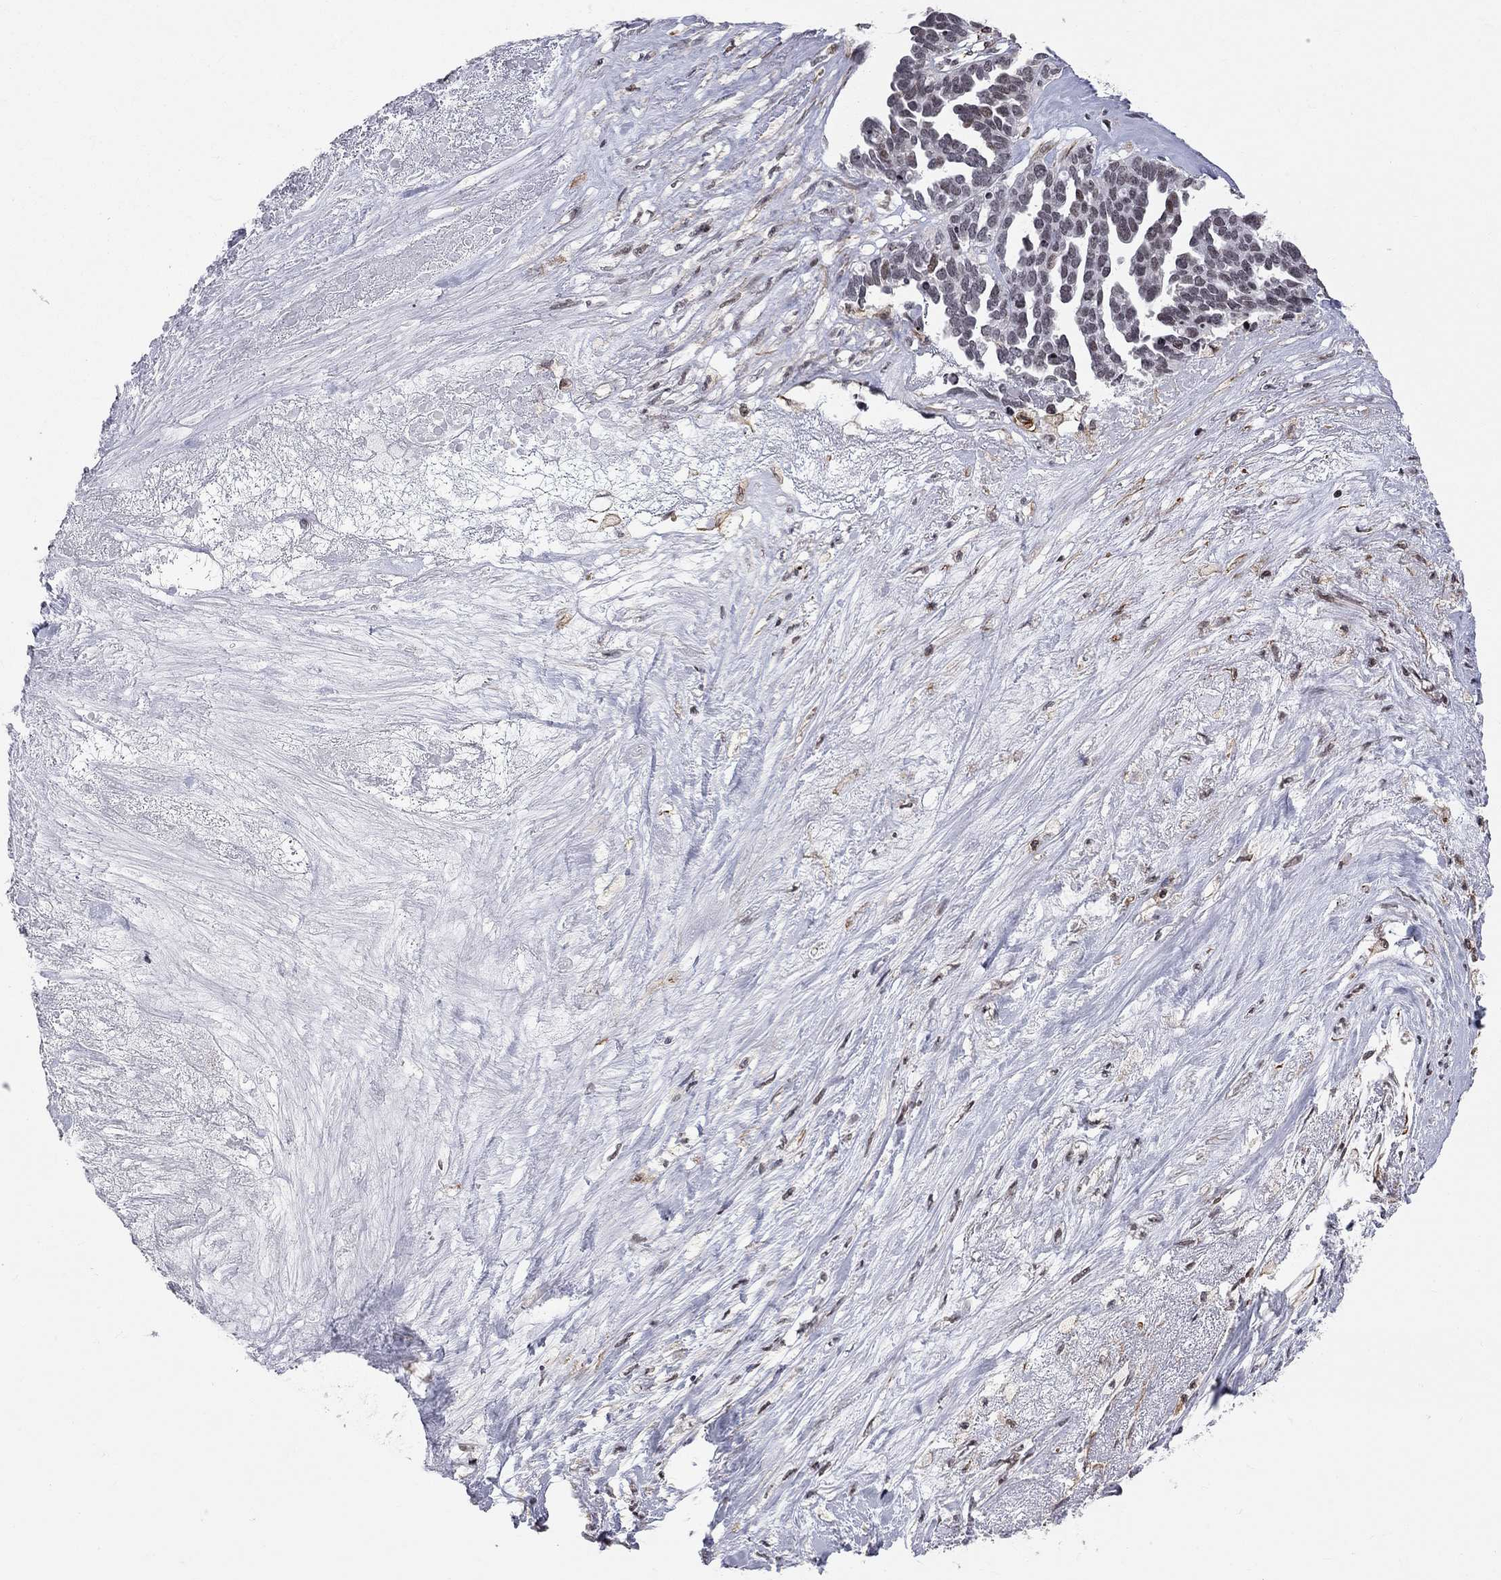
{"staining": {"intensity": "negative", "quantity": "none", "location": "none"}, "tissue": "ovarian cancer", "cell_type": "Tumor cells", "image_type": "cancer", "snomed": [{"axis": "morphology", "description": "Cystadenocarcinoma, serous, NOS"}, {"axis": "topography", "description": "Ovary"}], "caption": "DAB (3,3'-diaminobenzidine) immunohistochemical staining of serous cystadenocarcinoma (ovarian) shows no significant expression in tumor cells.", "gene": "MTNR1B", "patient": {"sex": "female", "age": 54}}